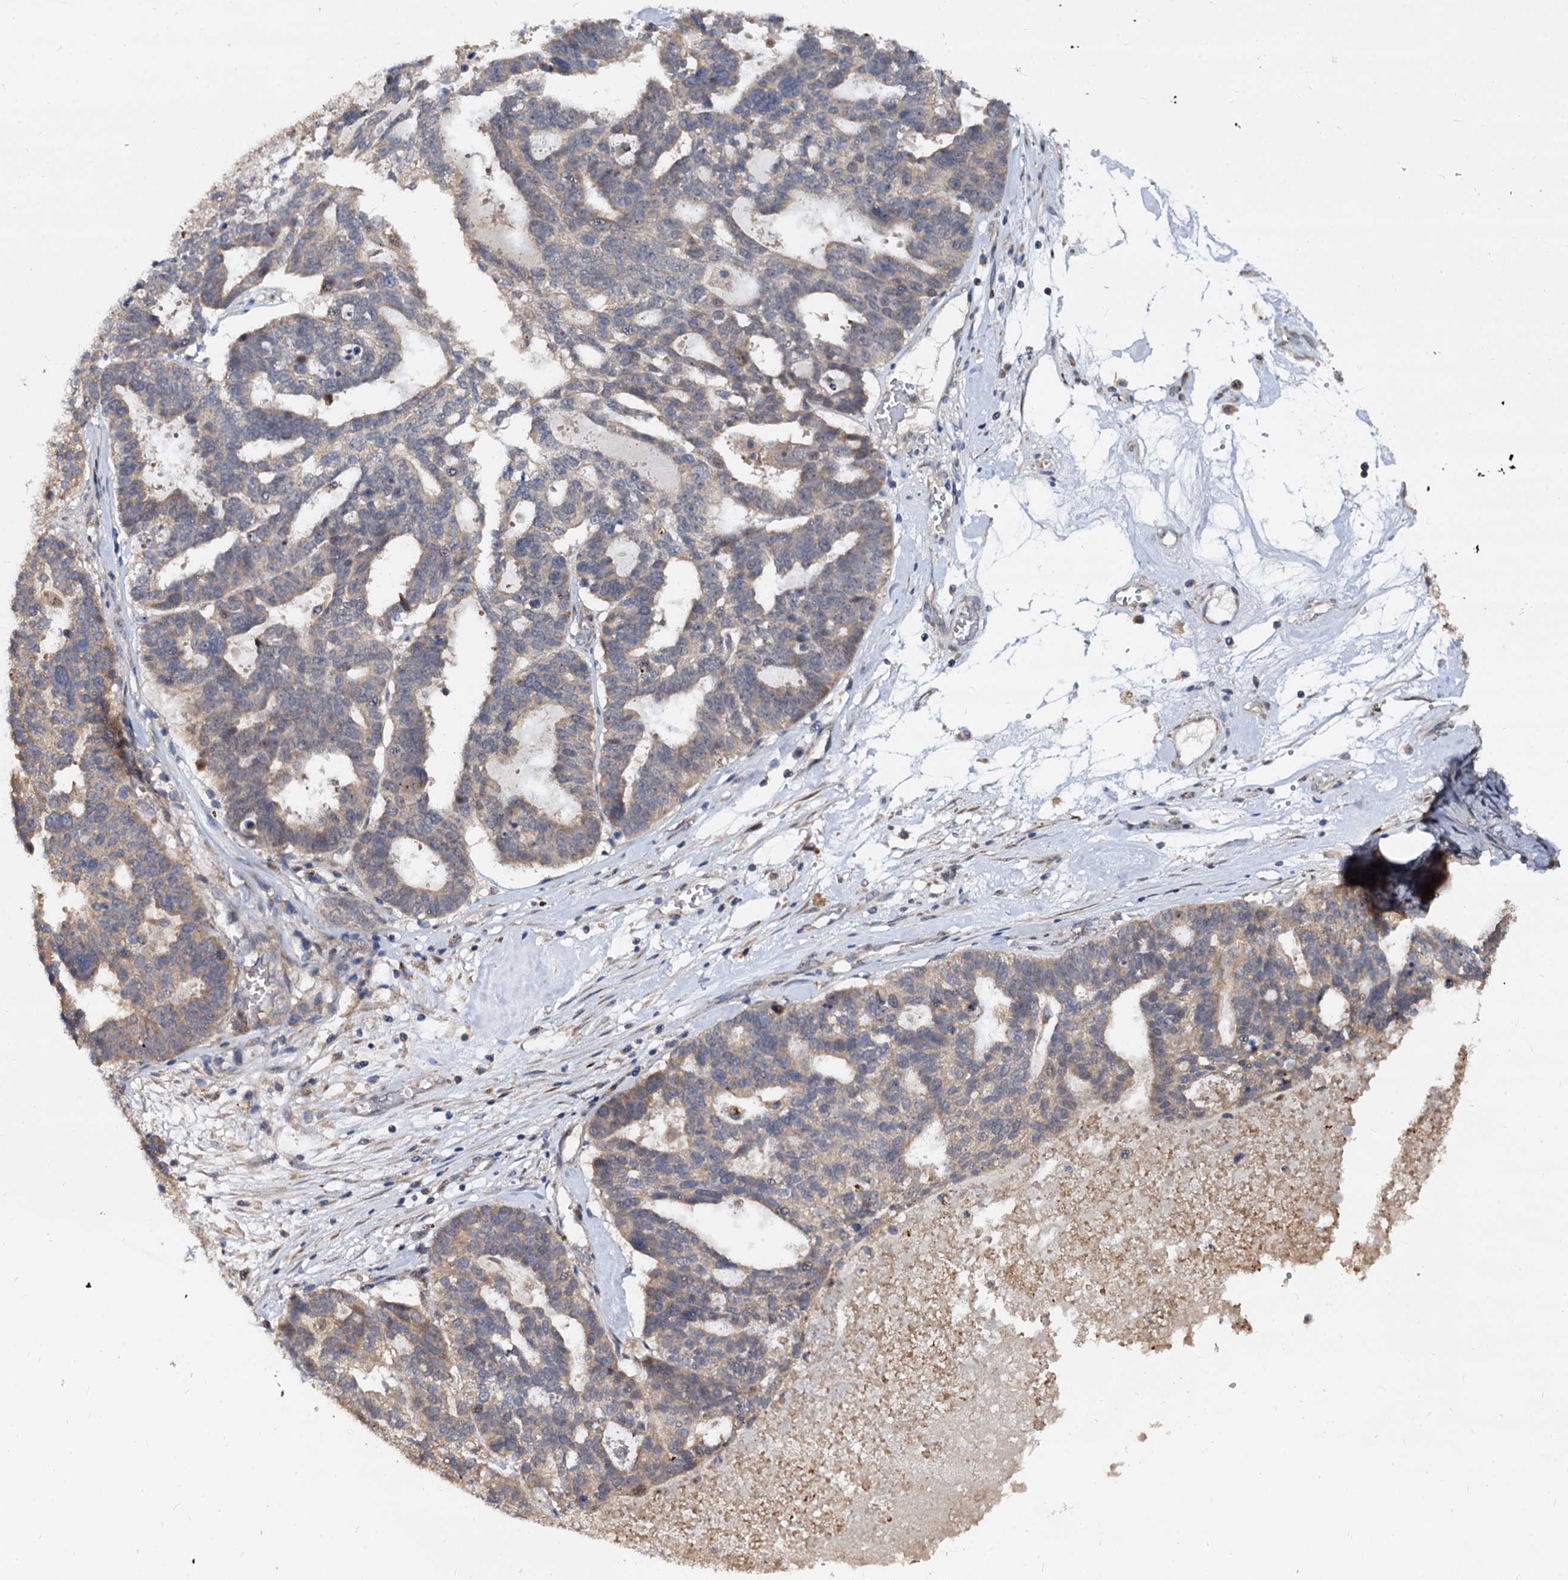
{"staining": {"intensity": "weak", "quantity": "25%-75%", "location": "cytoplasmic/membranous"}, "tissue": "ovarian cancer", "cell_type": "Tumor cells", "image_type": "cancer", "snomed": [{"axis": "morphology", "description": "Cystadenocarcinoma, serous, NOS"}, {"axis": "topography", "description": "Ovary"}], "caption": "Serous cystadenocarcinoma (ovarian) tissue reveals weak cytoplasmic/membranous expression in approximately 25%-75% of tumor cells, visualized by immunohistochemistry.", "gene": "WWC3", "patient": {"sex": "female", "age": 59}}